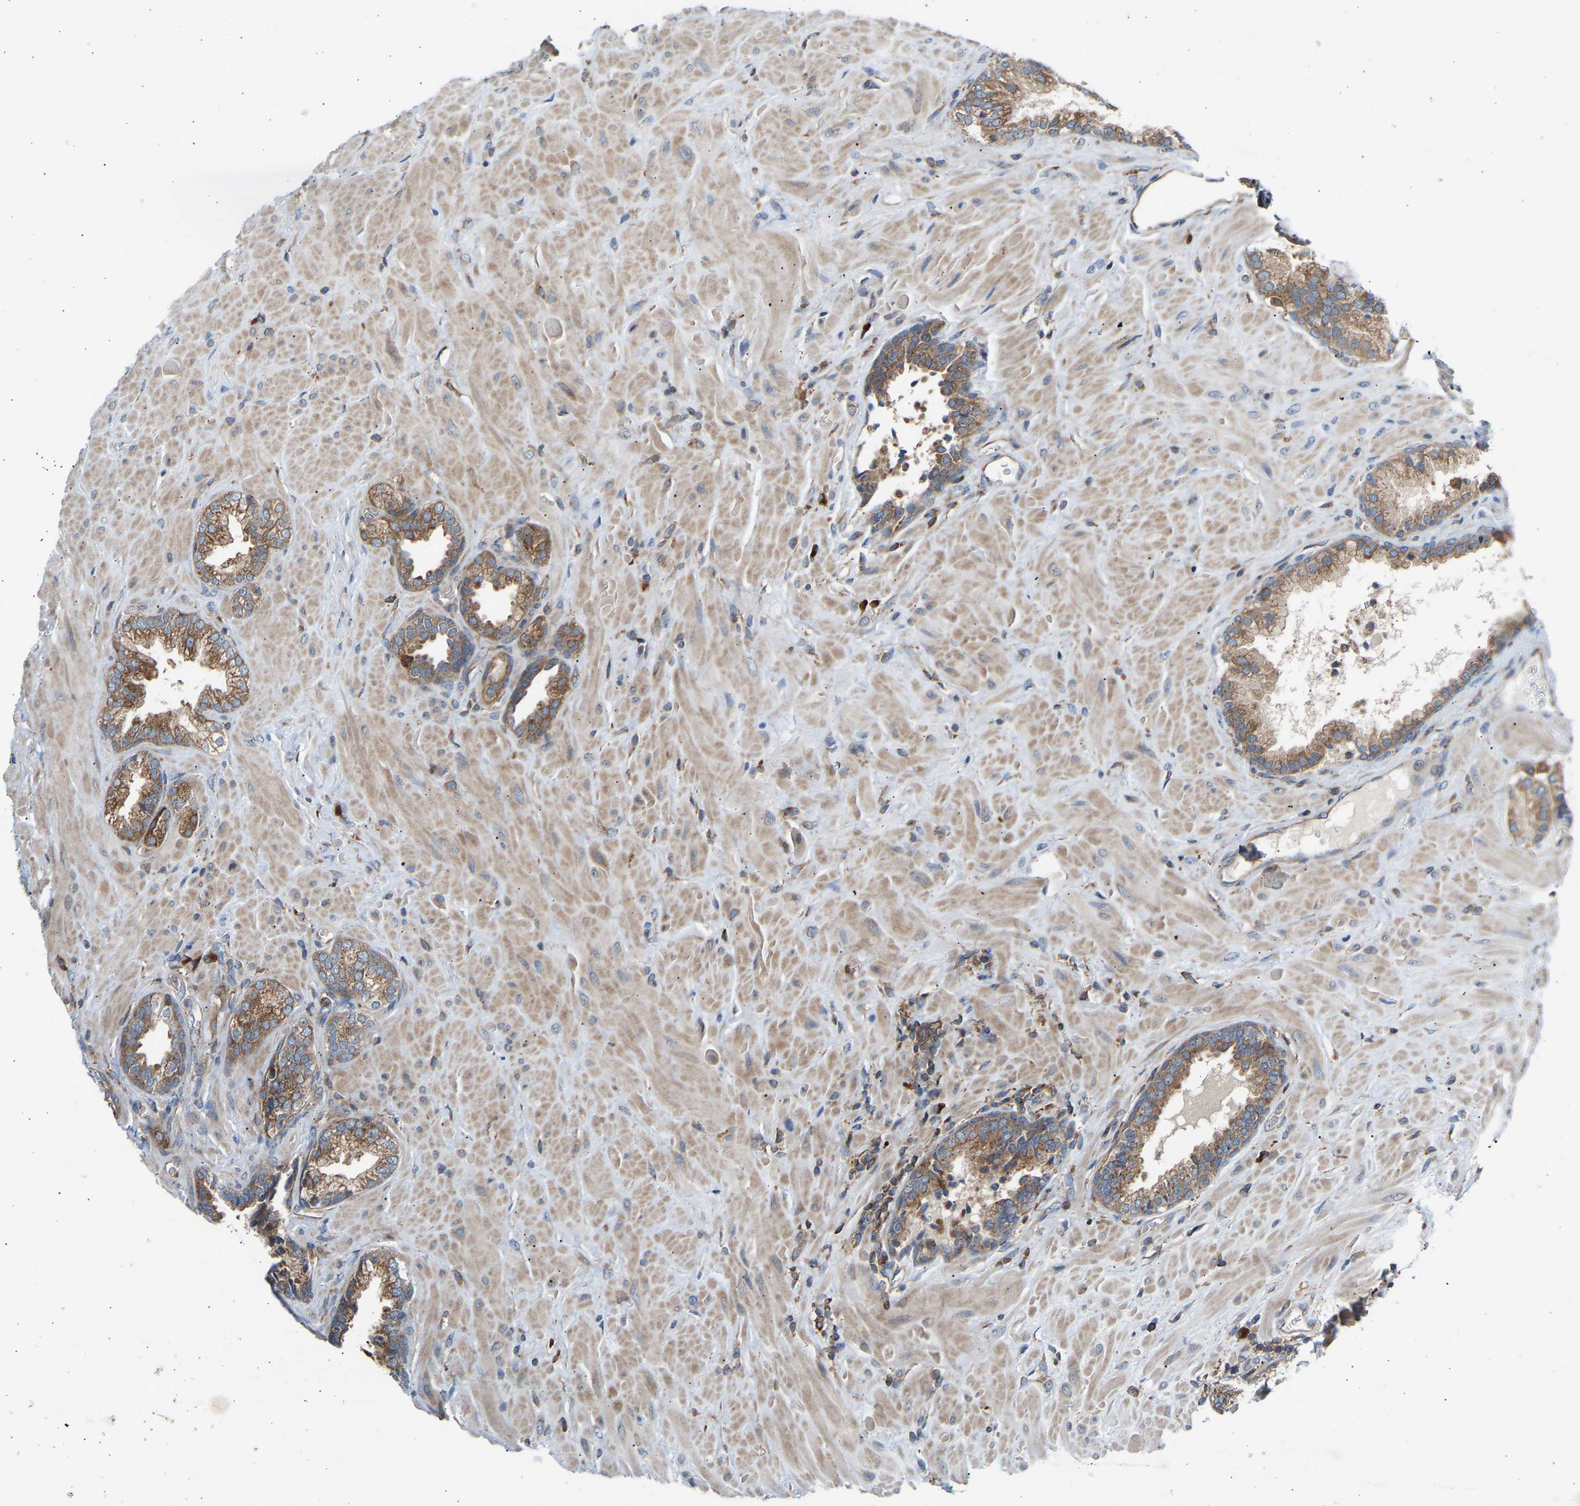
{"staining": {"intensity": "moderate", "quantity": ">75%", "location": "cytoplasmic/membranous"}, "tissue": "prostate cancer", "cell_type": "Tumor cells", "image_type": "cancer", "snomed": [{"axis": "morphology", "description": "Adenocarcinoma, Low grade"}, {"axis": "topography", "description": "Prostate"}], "caption": "Protein expression by immunohistochemistry (IHC) demonstrates moderate cytoplasmic/membranous expression in approximately >75% of tumor cells in prostate cancer. The staining was performed using DAB (3,3'-diaminobenzidine), with brown indicating positive protein expression. Nuclei are stained blue with hematoxylin.", "gene": "GCN1", "patient": {"sex": "male", "age": 71}}